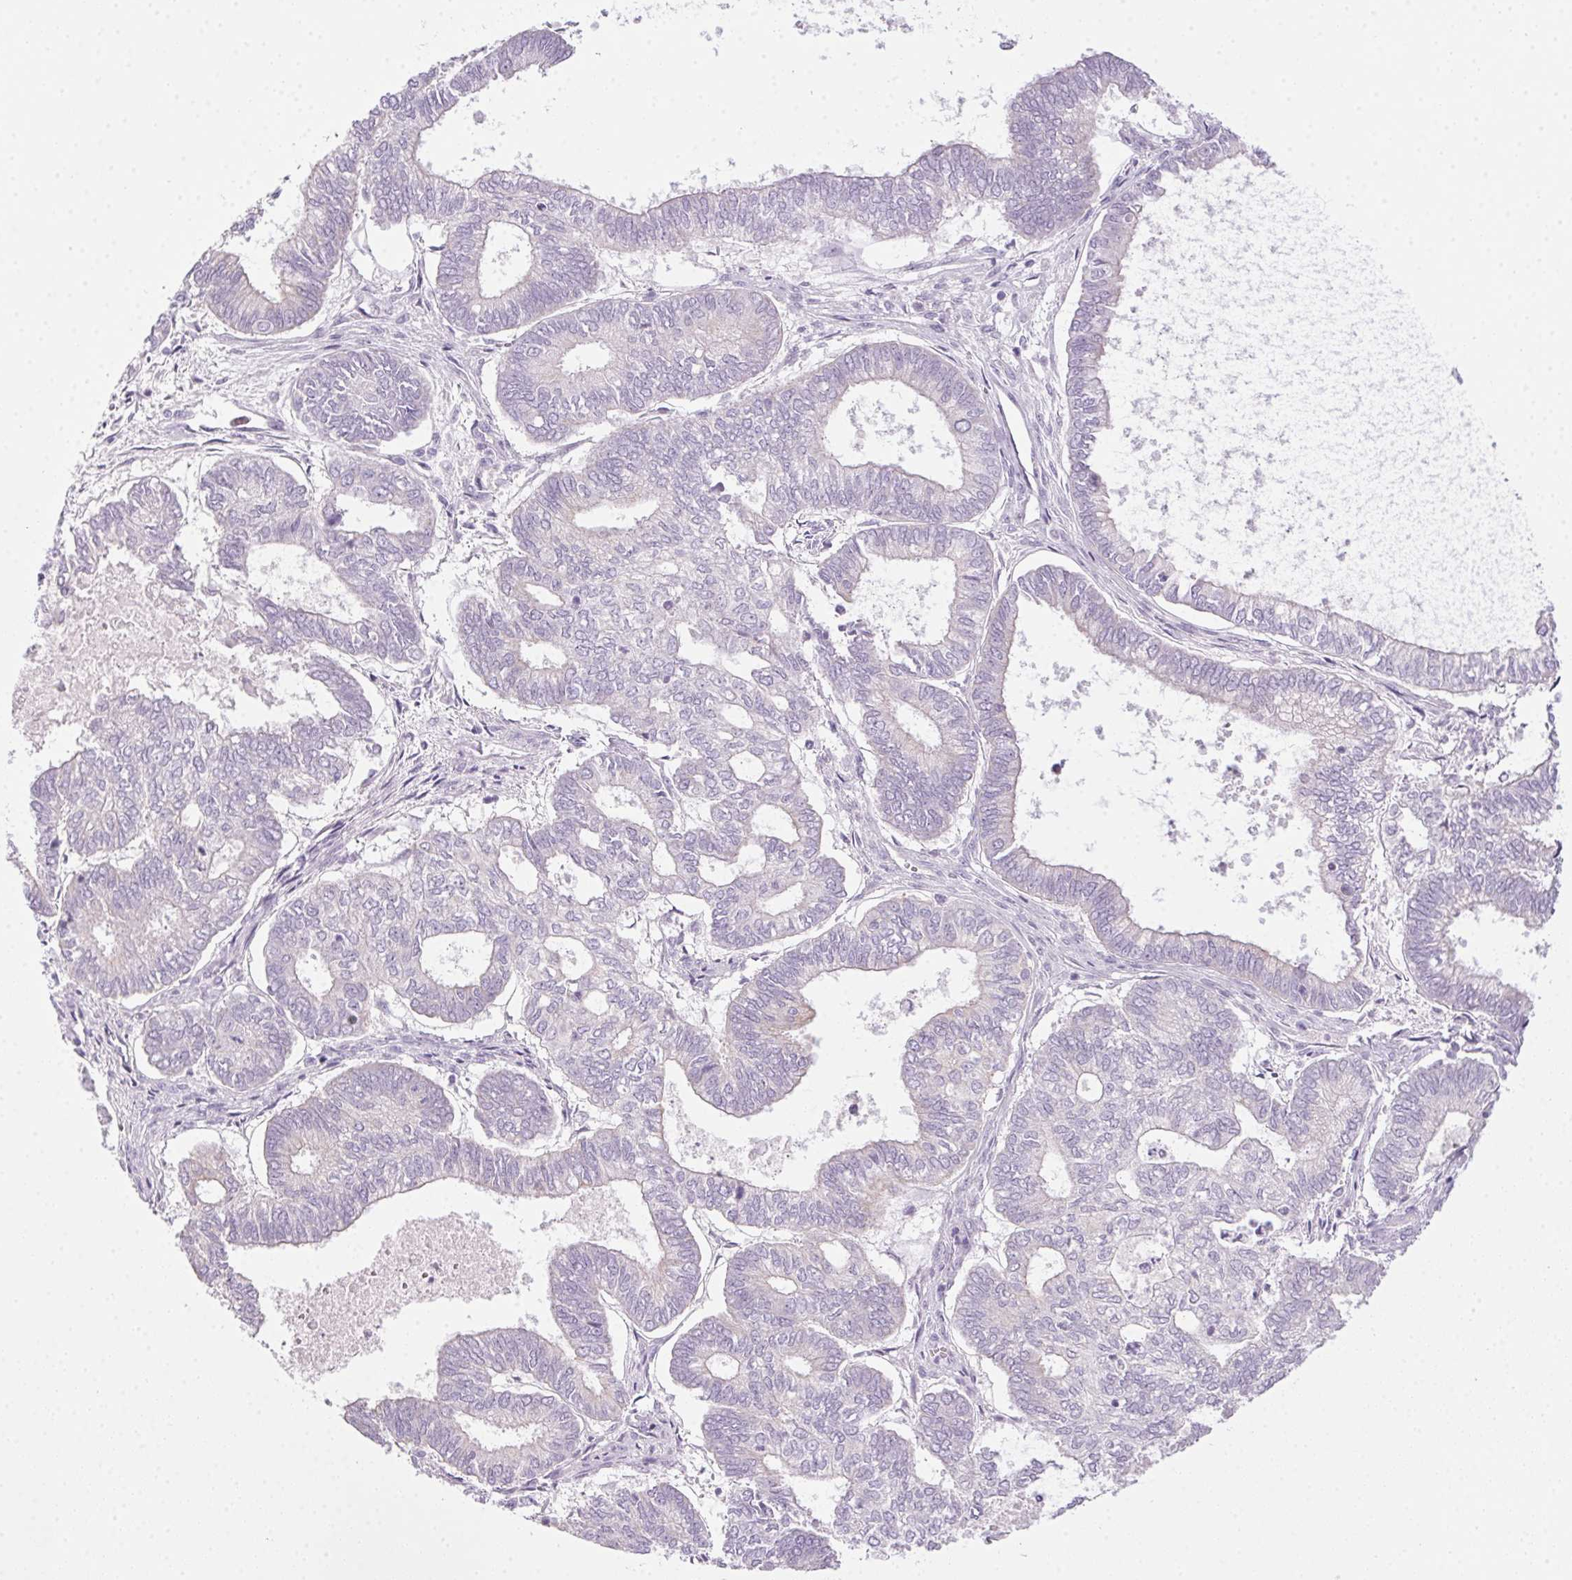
{"staining": {"intensity": "negative", "quantity": "none", "location": "none"}, "tissue": "ovarian cancer", "cell_type": "Tumor cells", "image_type": "cancer", "snomed": [{"axis": "morphology", "description": "Carcinoma, endometroid"}, {"axis": "topography", "description": "Ovary"}], "caption": "High power microscopy photomicrograph of an immunohistochemistry micrograph of ovarian cancer, revealing no significant expression in tumor cells.", "gene": "POPDC2", "patient": {"sex": "female", "age": 64}}